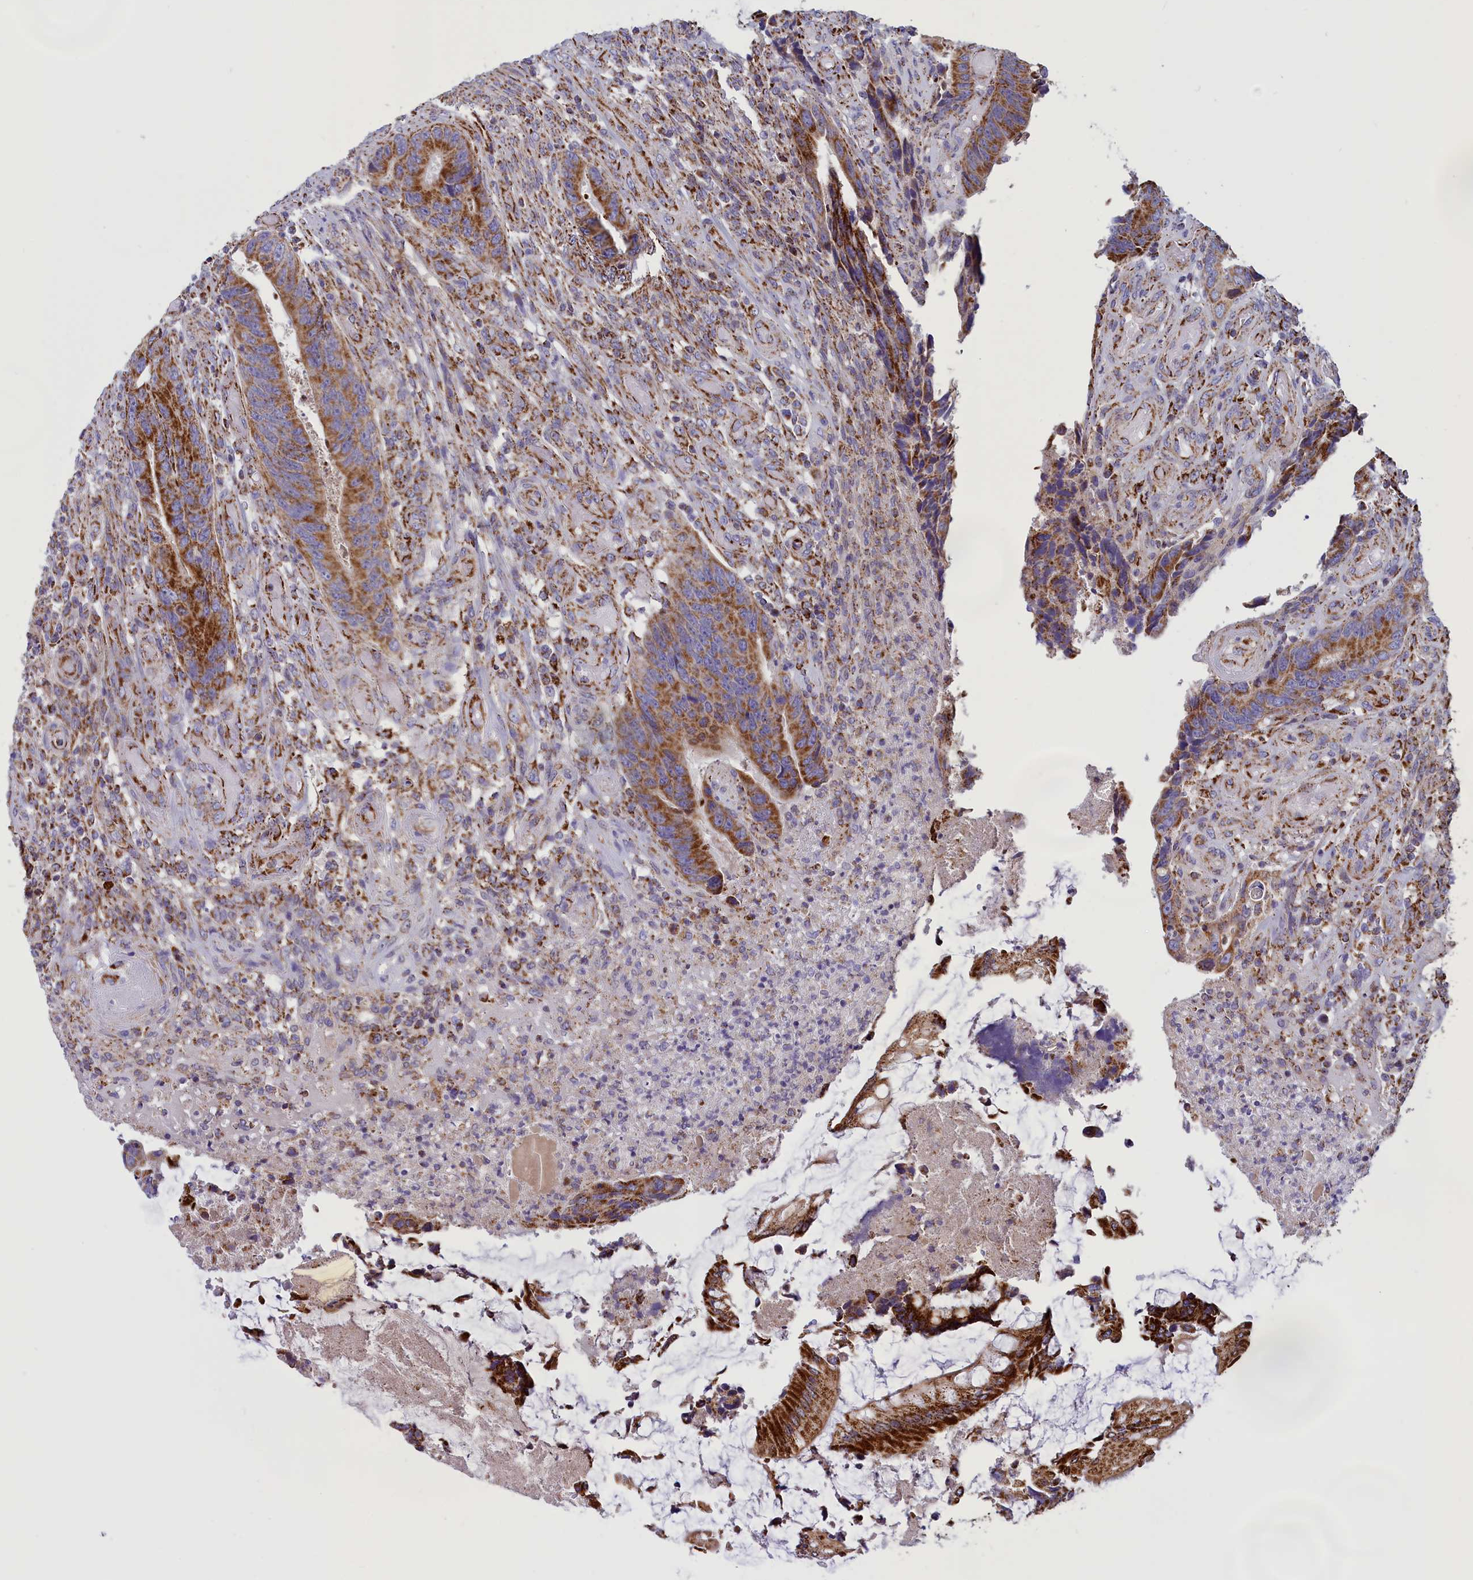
{"staining": {"intensity": "strong", "quantity": ">75%", "location": "cytoplasmic/membranous"}, "tissue": "colorectal cancer", "cell_type": "Tumor cells", "image_type": "cancer", "snomed": [{"axis": "morphology", "description": "Adenocarcinoma, NOS"}, {"axis": "topography", "description": "Colon"}], "caption": "Immunohistochemical staining of human colorectal cancer (adenocarcinoma) reveals high levels of strong cytoplasmic/membranous positivity in approximately >75% of tumor cells.", "gene": "ISOC2", "patient": {"sex": "male", "age": 87}}